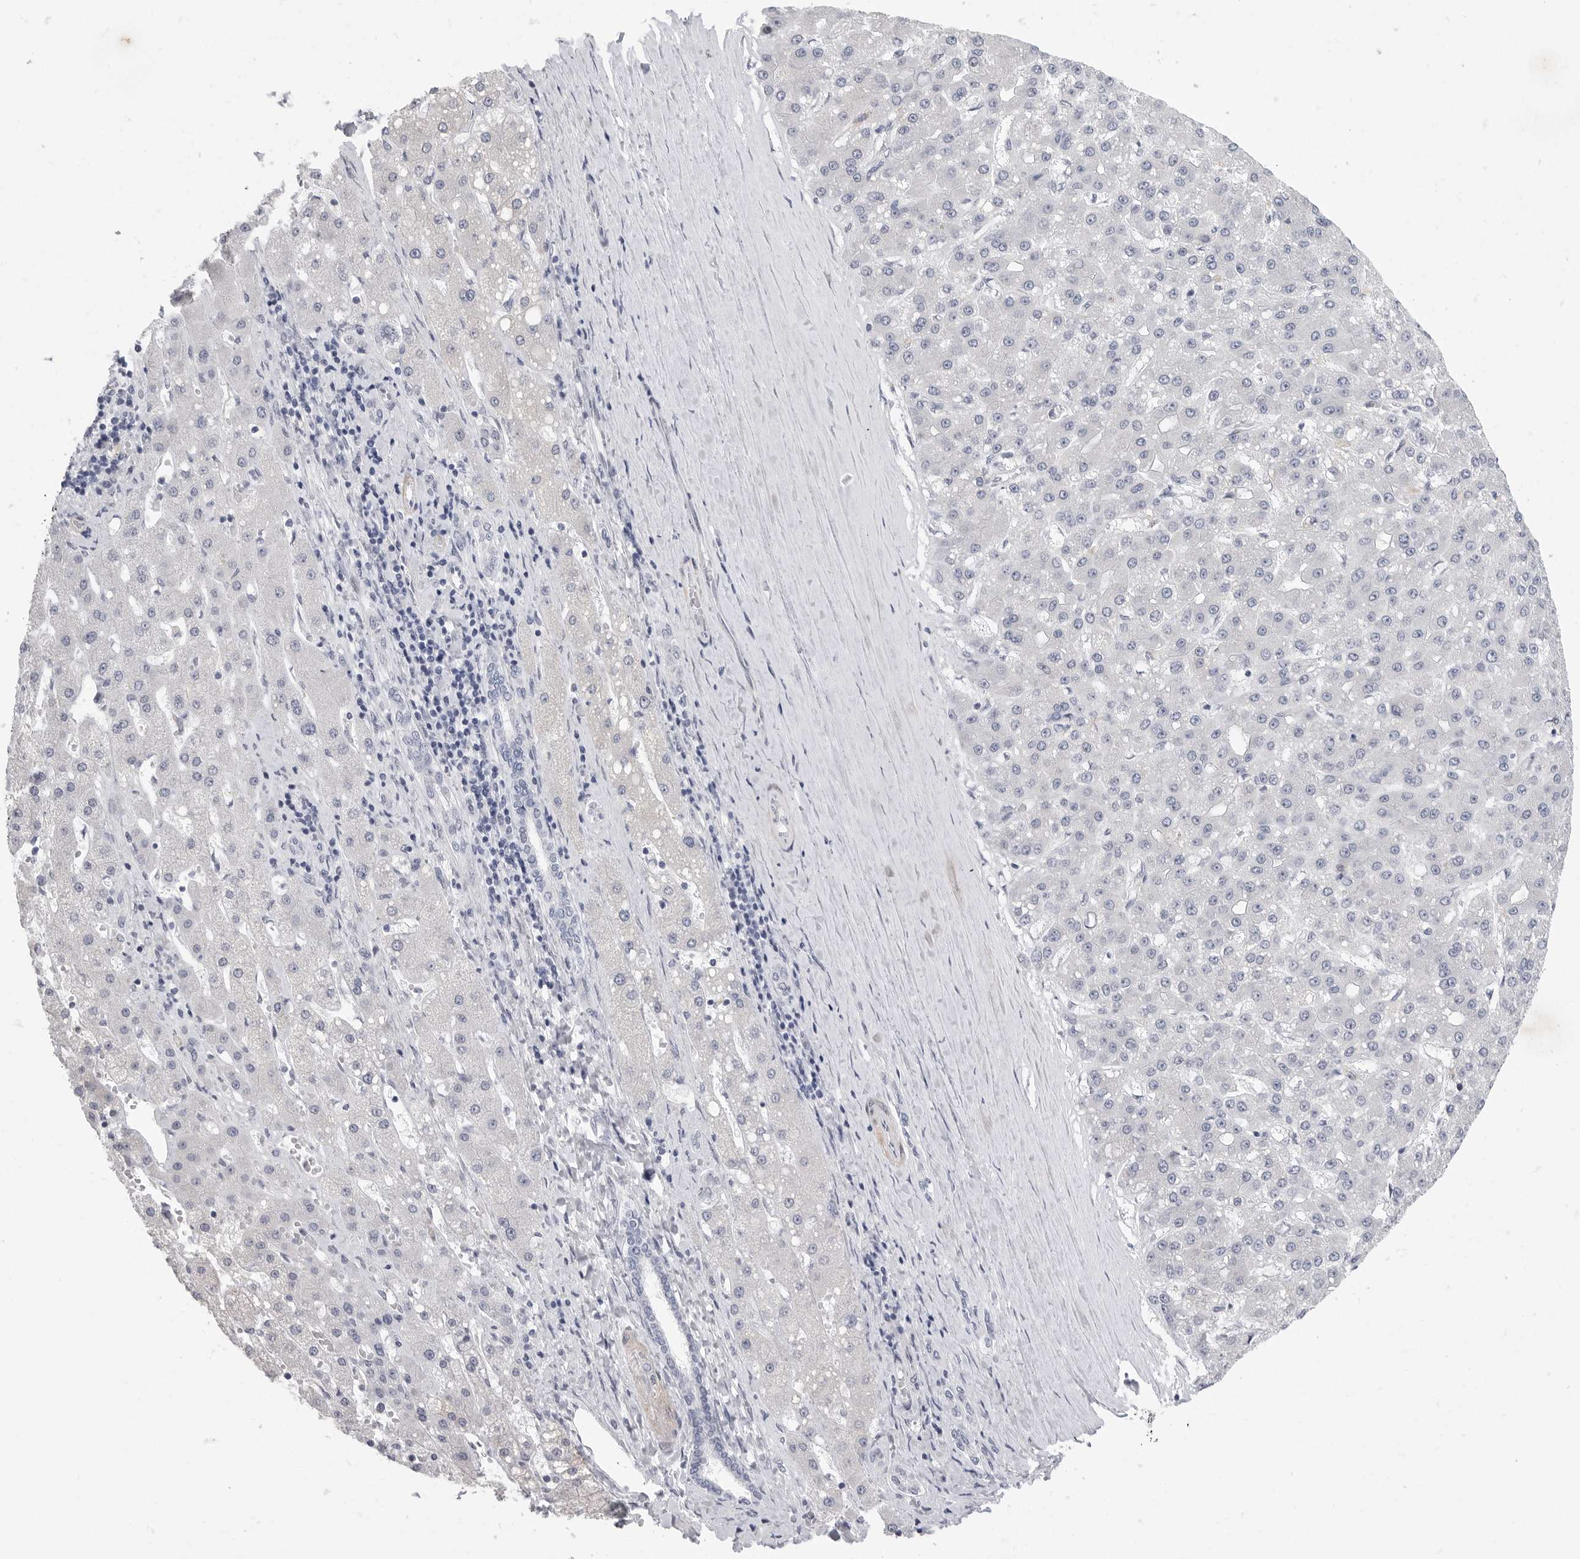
{"staining": {"intensity": "negative", "quantity": "none", "location": "none"}, "tissue": "liver cancer", "cell_type": "Tumor cells", "image_type": "cancer", "snomed": [{"axis": "morphology", "description": "Carcinoma, Hepatocellular, NOS"}, {"axis": "topography", "description": "Liver"}], "caption": "This is an immunohistochemistry histopathology image of human liver cancer (hepatocellular carcinoma). There is no staining in tumor cells.", "gene": "TNR", "patient": {"sex": "male", "age": 67}}